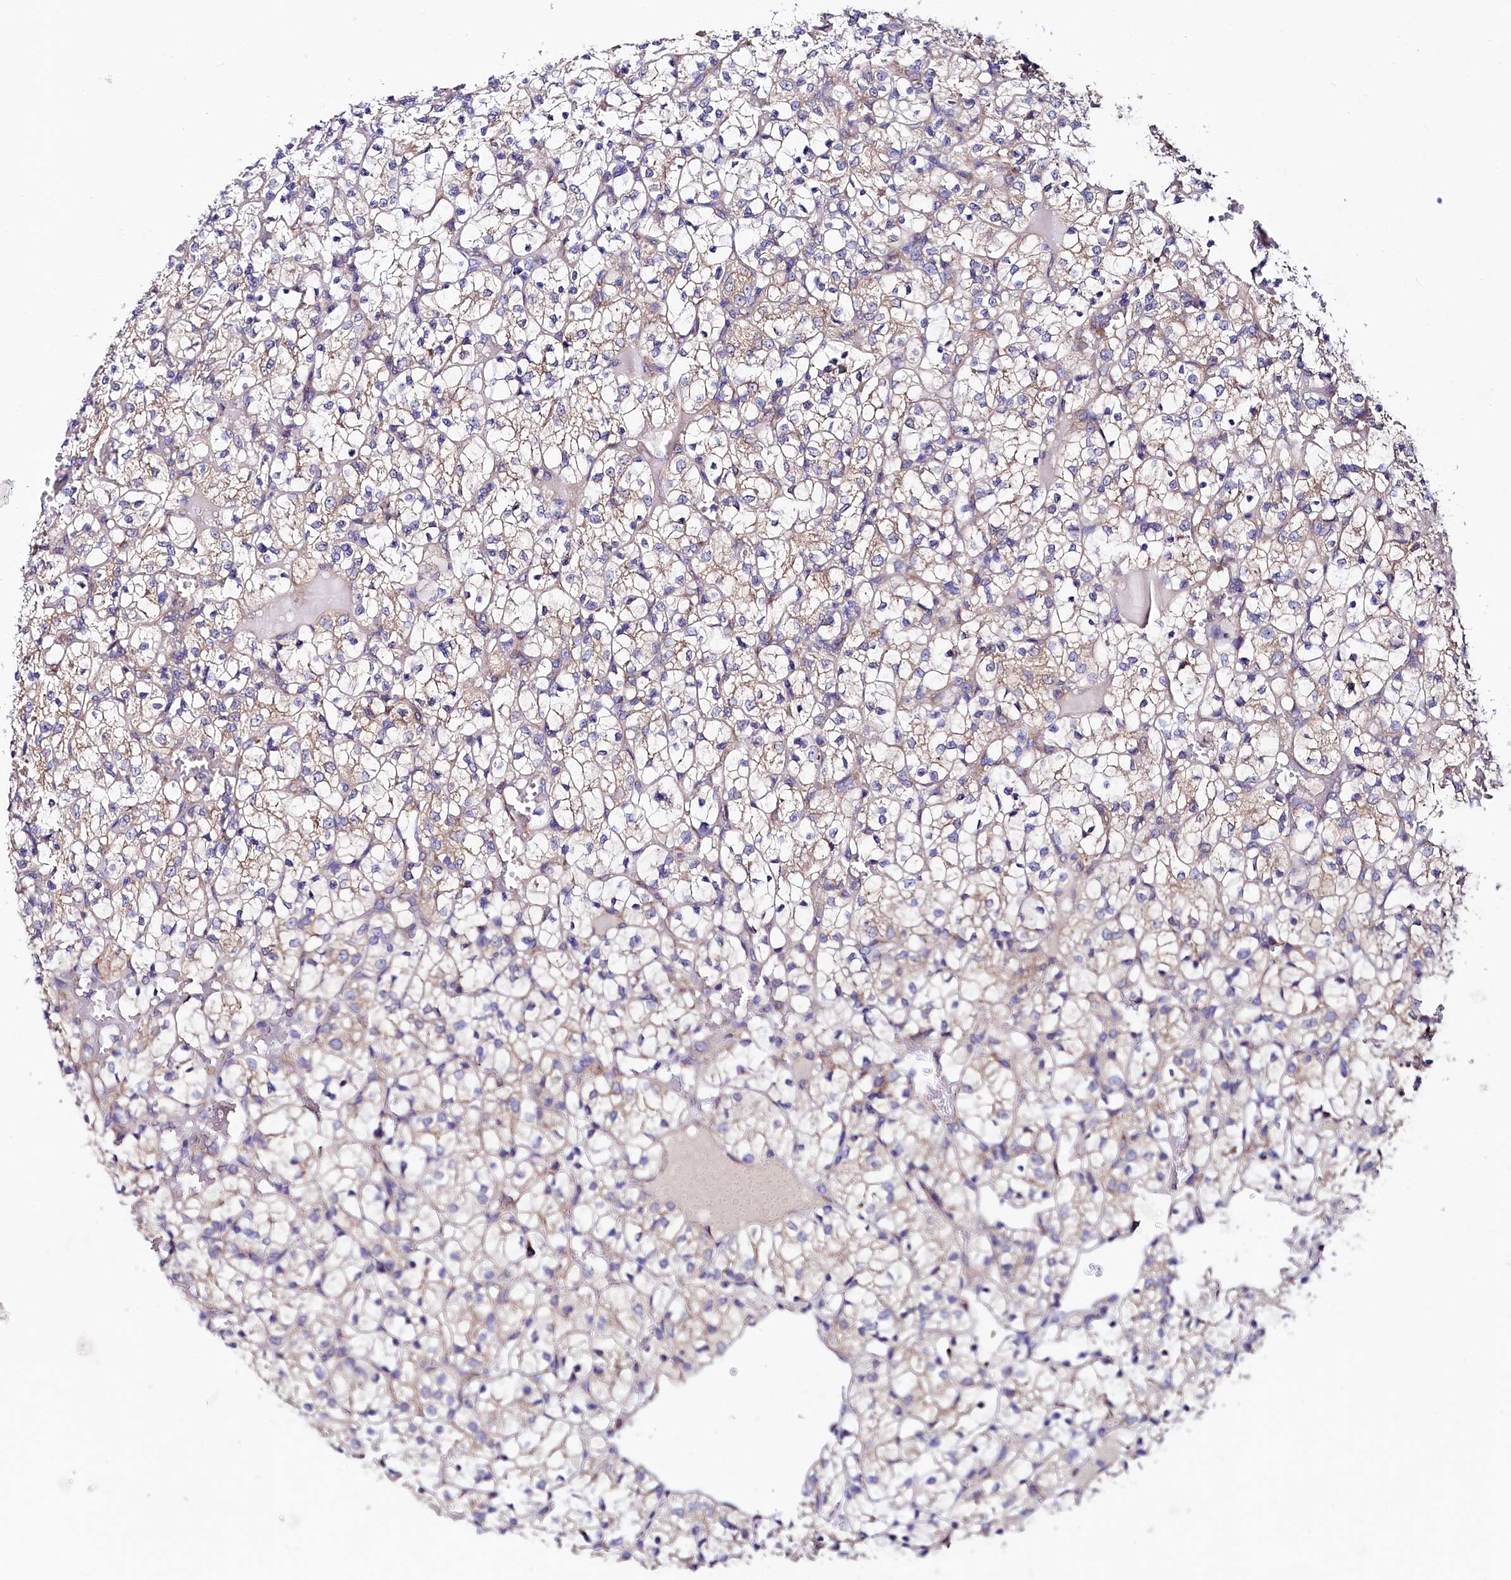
{"staining": {"intensity": "weak", "quantity": "25%-75%", "location": "cytoplasmic/membranous"}, "tissue": "renal cancer", "cell_type": "Tumor cells", "image_type": "cancer", "snomed": [{"axis": "morphology", "description": "Adenocarcinoma, NOS"}, {"axis": "topography", "description": "Kidney"}], "caption": "A micrograph of human adenocarcinoma (renal) stained for a protein demonstrates weak cytoplasmic/membranous brown staining in tumor cells.", "gene": "QARS1", "patient": {"sex": "female", "age": 69}}